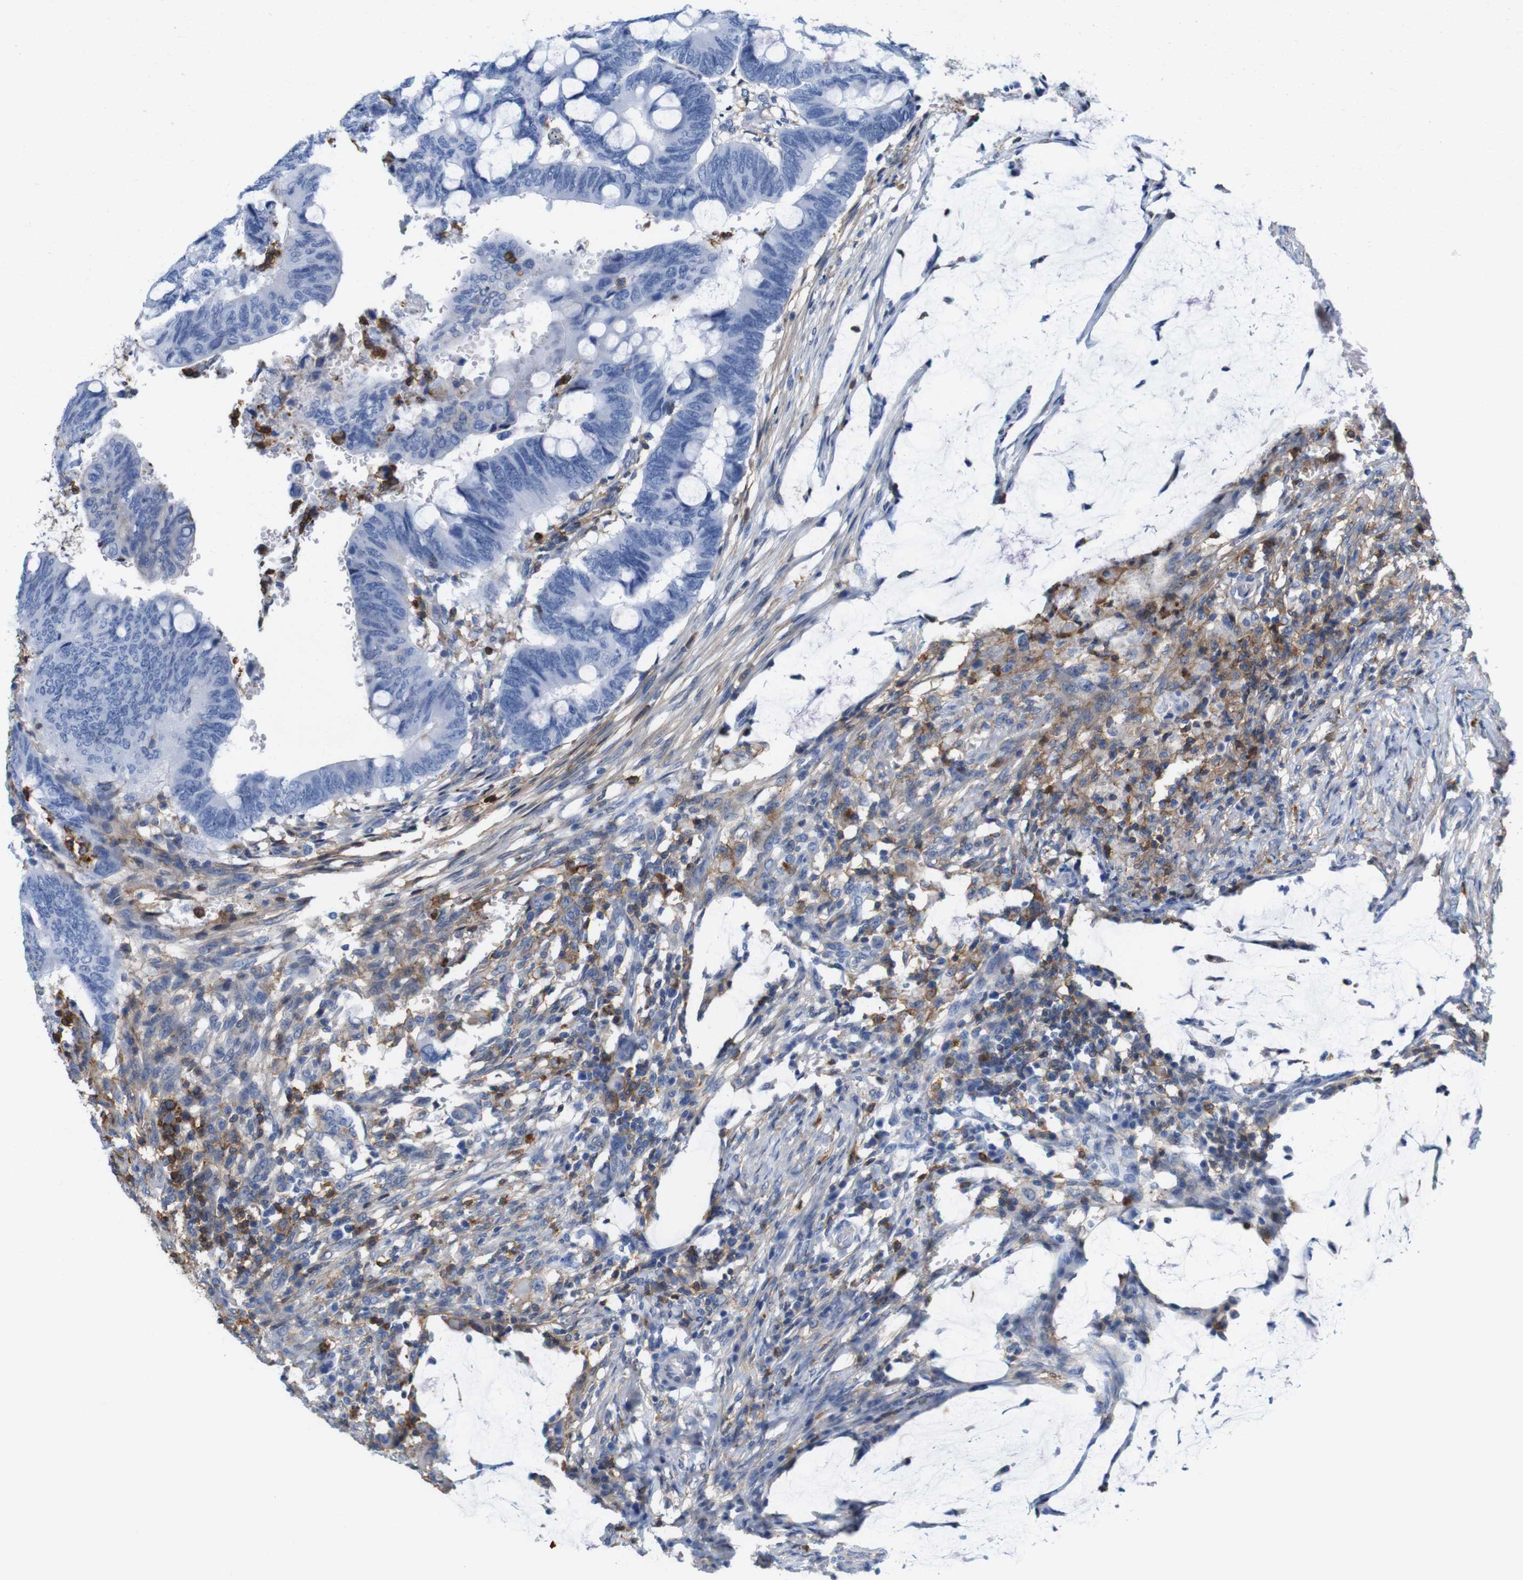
{"staining": {"intensity": "negative", "quantity": "none", "location": "none"}, "tissue": "colorectal cancer", "cell_type": "Tumor cells", "image_type": "cancer", "snomed": [{"axis": "morphology", "description": "Normal tissue, NOS"}, {"axis": "morphology", "description": "Adenocarcinoma, NOS"}, {"axis": "topography", "description": "Rectum"}, {"axis": "topography", "description": "Peripheral nerve tissue"}], "caption": "Human colorectal cancer (adenocarcinoma) stained for a protein using IHC reveals no expression in tumor cells.", "gene": "ANXA1", "patient": {"sex": "male", "age": 92}}